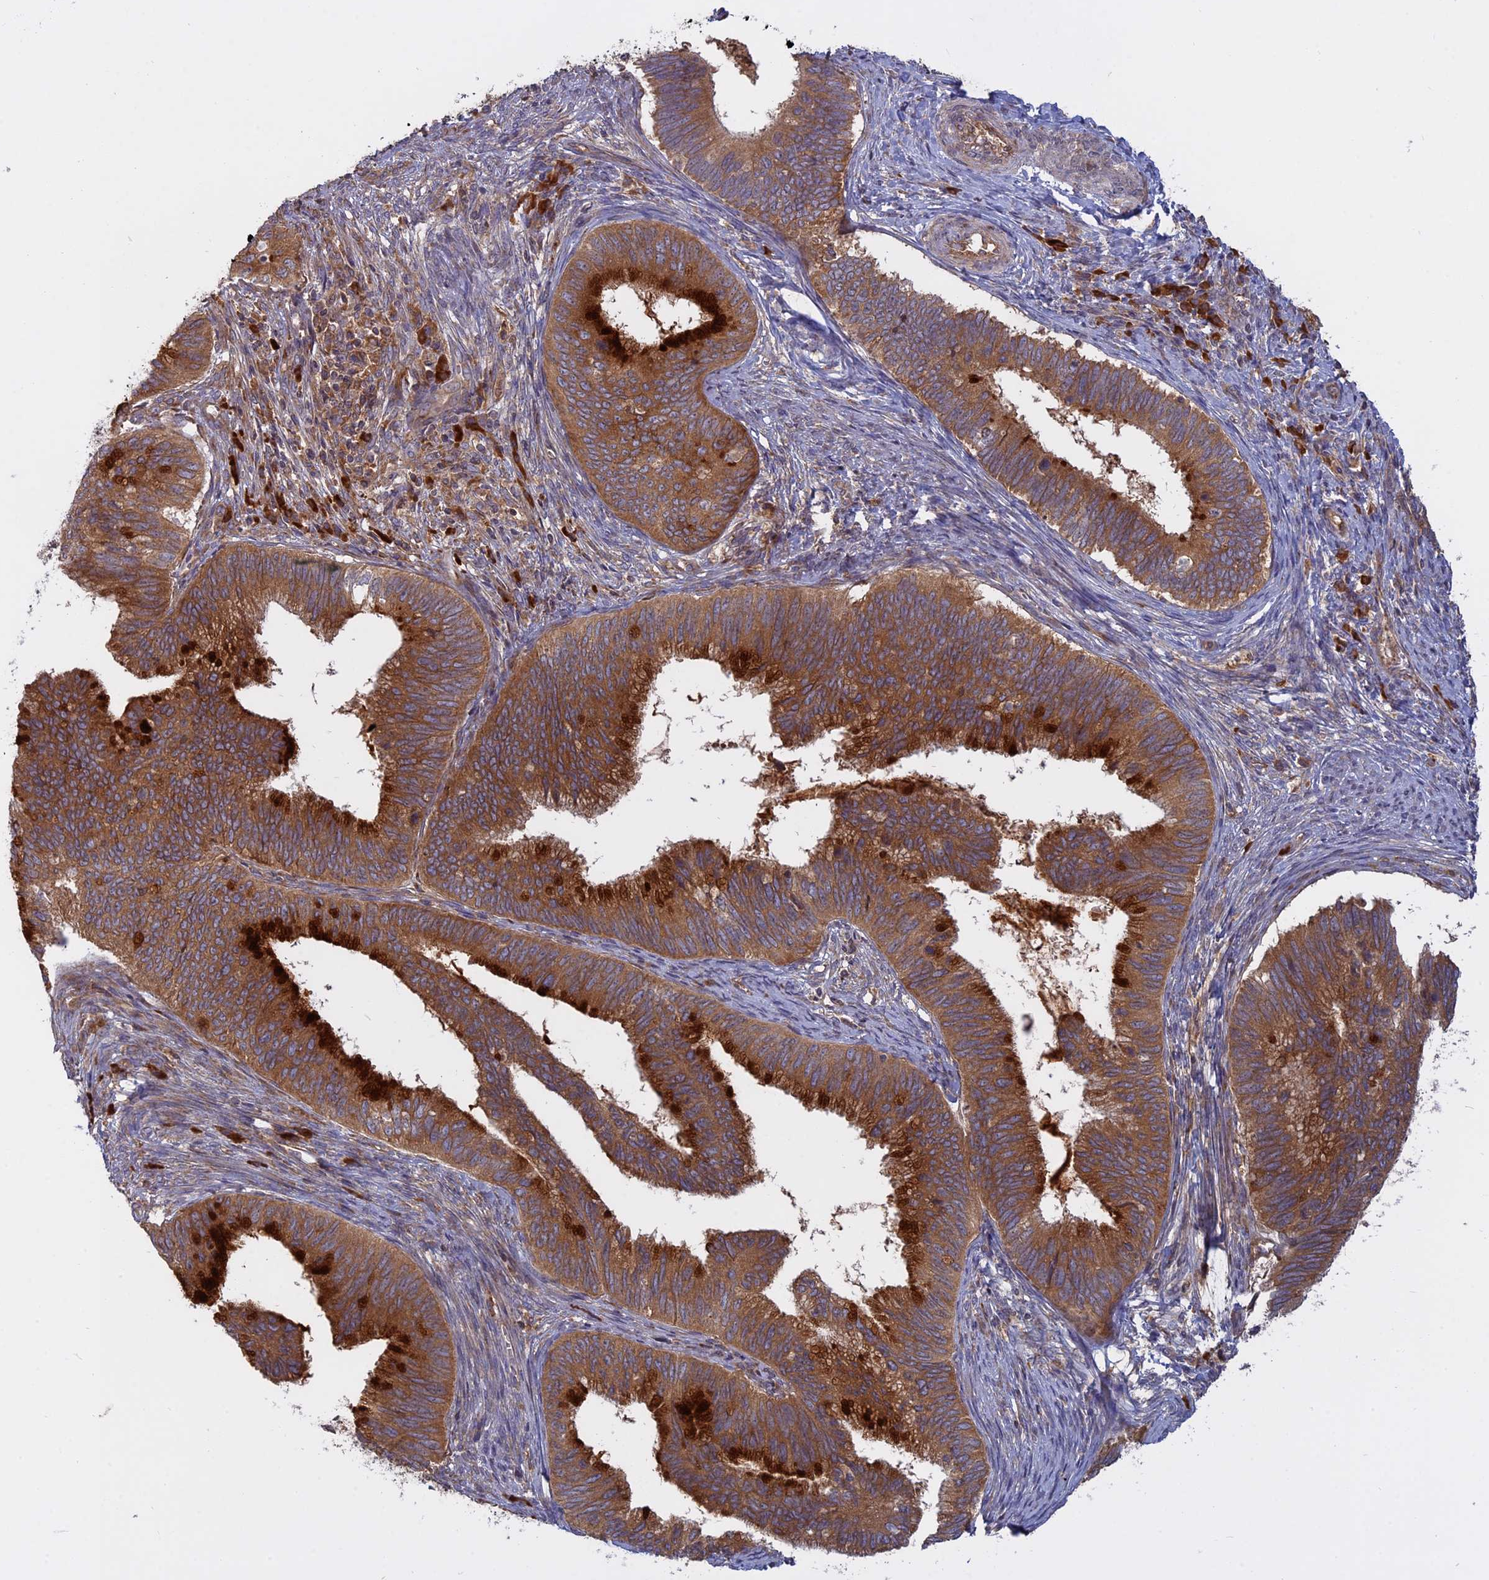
{"staining": {"intensity": "strong", "quantity": ">75%", "location": "cytoplasmic/membranous"}, "tissue": "cervical cancer", "cell_type": "Tumor cells", "image_type": "cancer", "snomed": [{"axis": "morphology", "description": "Adenocarcinoma, NOS"}, {"axis": "topography", "description": "Cervix"}], "caption": "Protein expression analysis of human adenocarcinoma (cervical) reveals strong cytoplasmic/membranous staining in approximately >75% of tumor cells.", "gene": "TMEM208", "patient": {"sex": "female", "age": 42}}